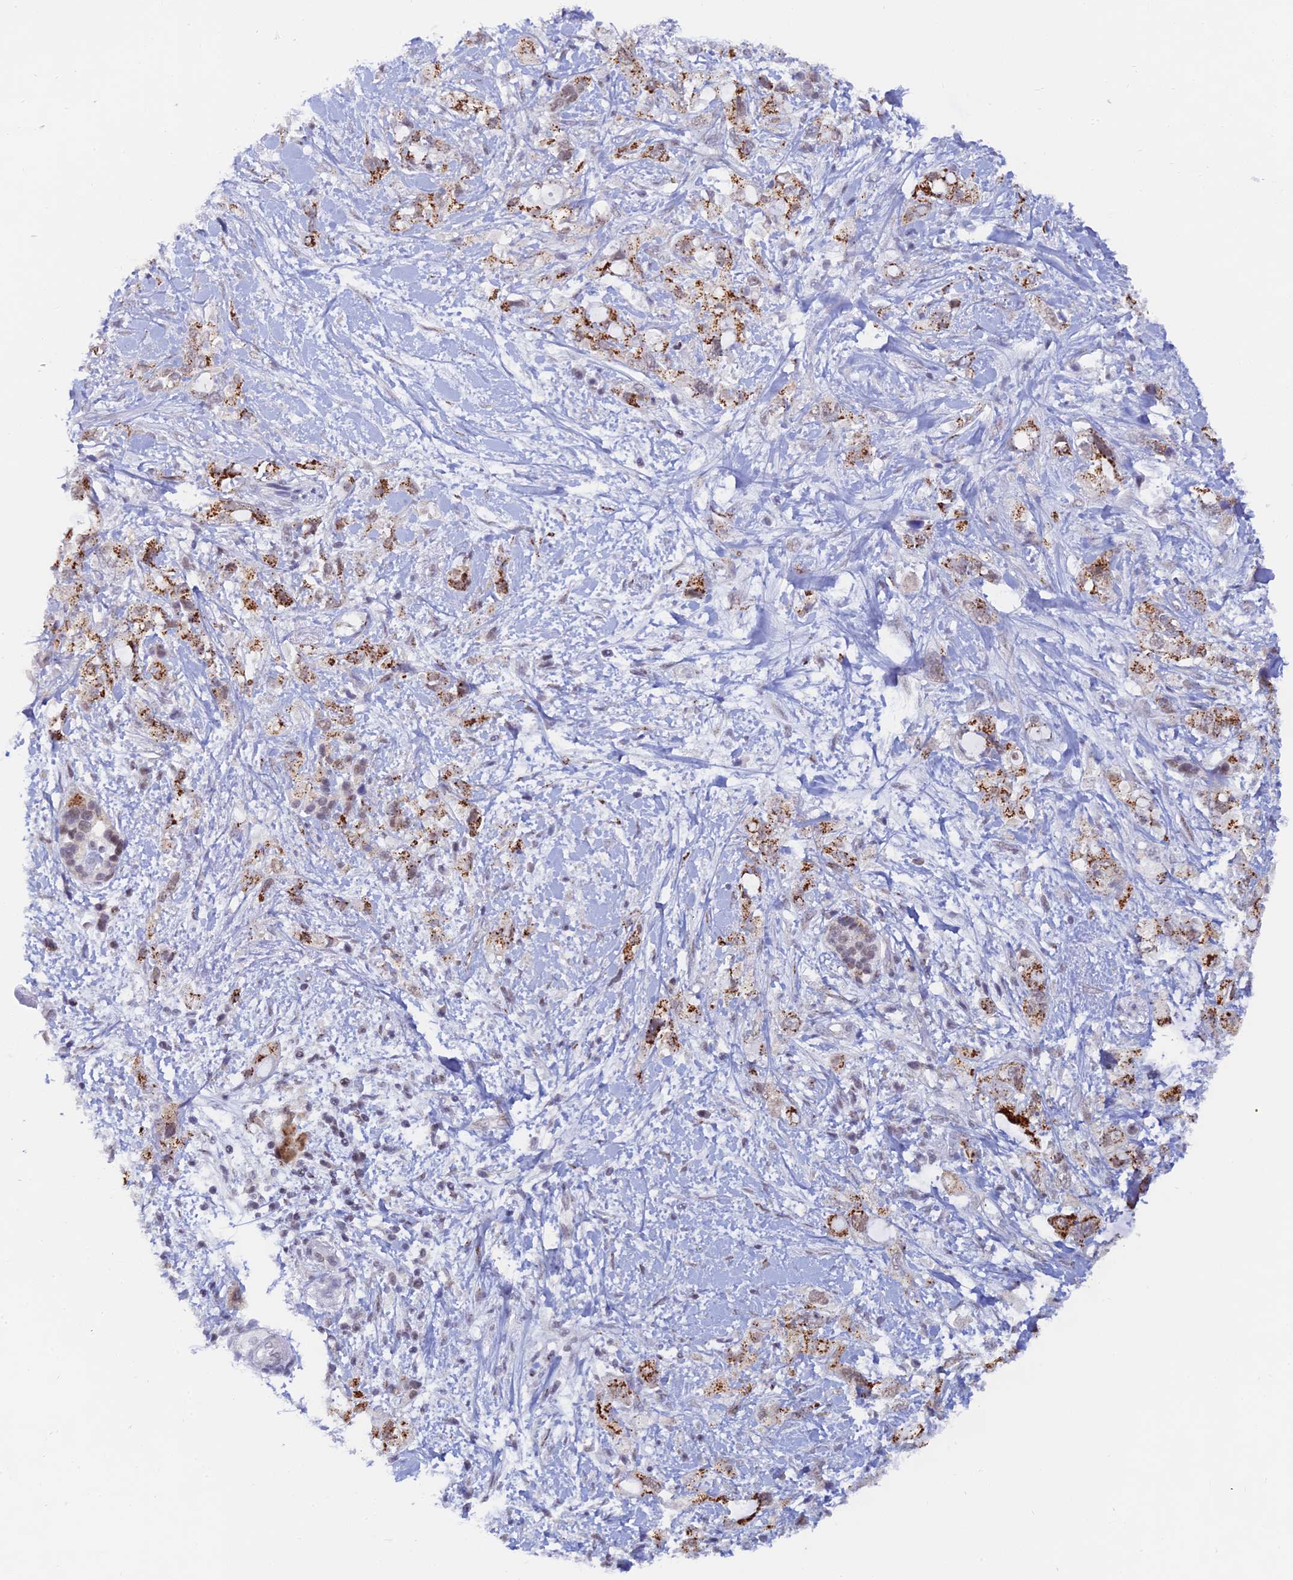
{"staining": {"intensity": "strong", "quantity": ">75%", "location": "cytoplasmic/membranous,nuclear"}, "tissue": "pancreatic cancer", "cell_type": "Tumor cells", "image_type": "cancer", "snomed": [{"axis": "morphology", "description": "Adenocarcinoma, NOS"}, {"axis": "topography", "description": "Pancreas"}], "caption": "A histopathology image of pancreatic cancer (adenocarcinoma) stained for a protein shows strong cytoplasmic/membranous and nuclear brown staining in tumor cells. The staining was performed using DAB (3,3'-diaminobenzidine), with brown indicating positive protein expression. Nuclei are stained blue with hematoxylin.", "gene": "THOC3", "patient": {"sex": "female", "age": 56}}